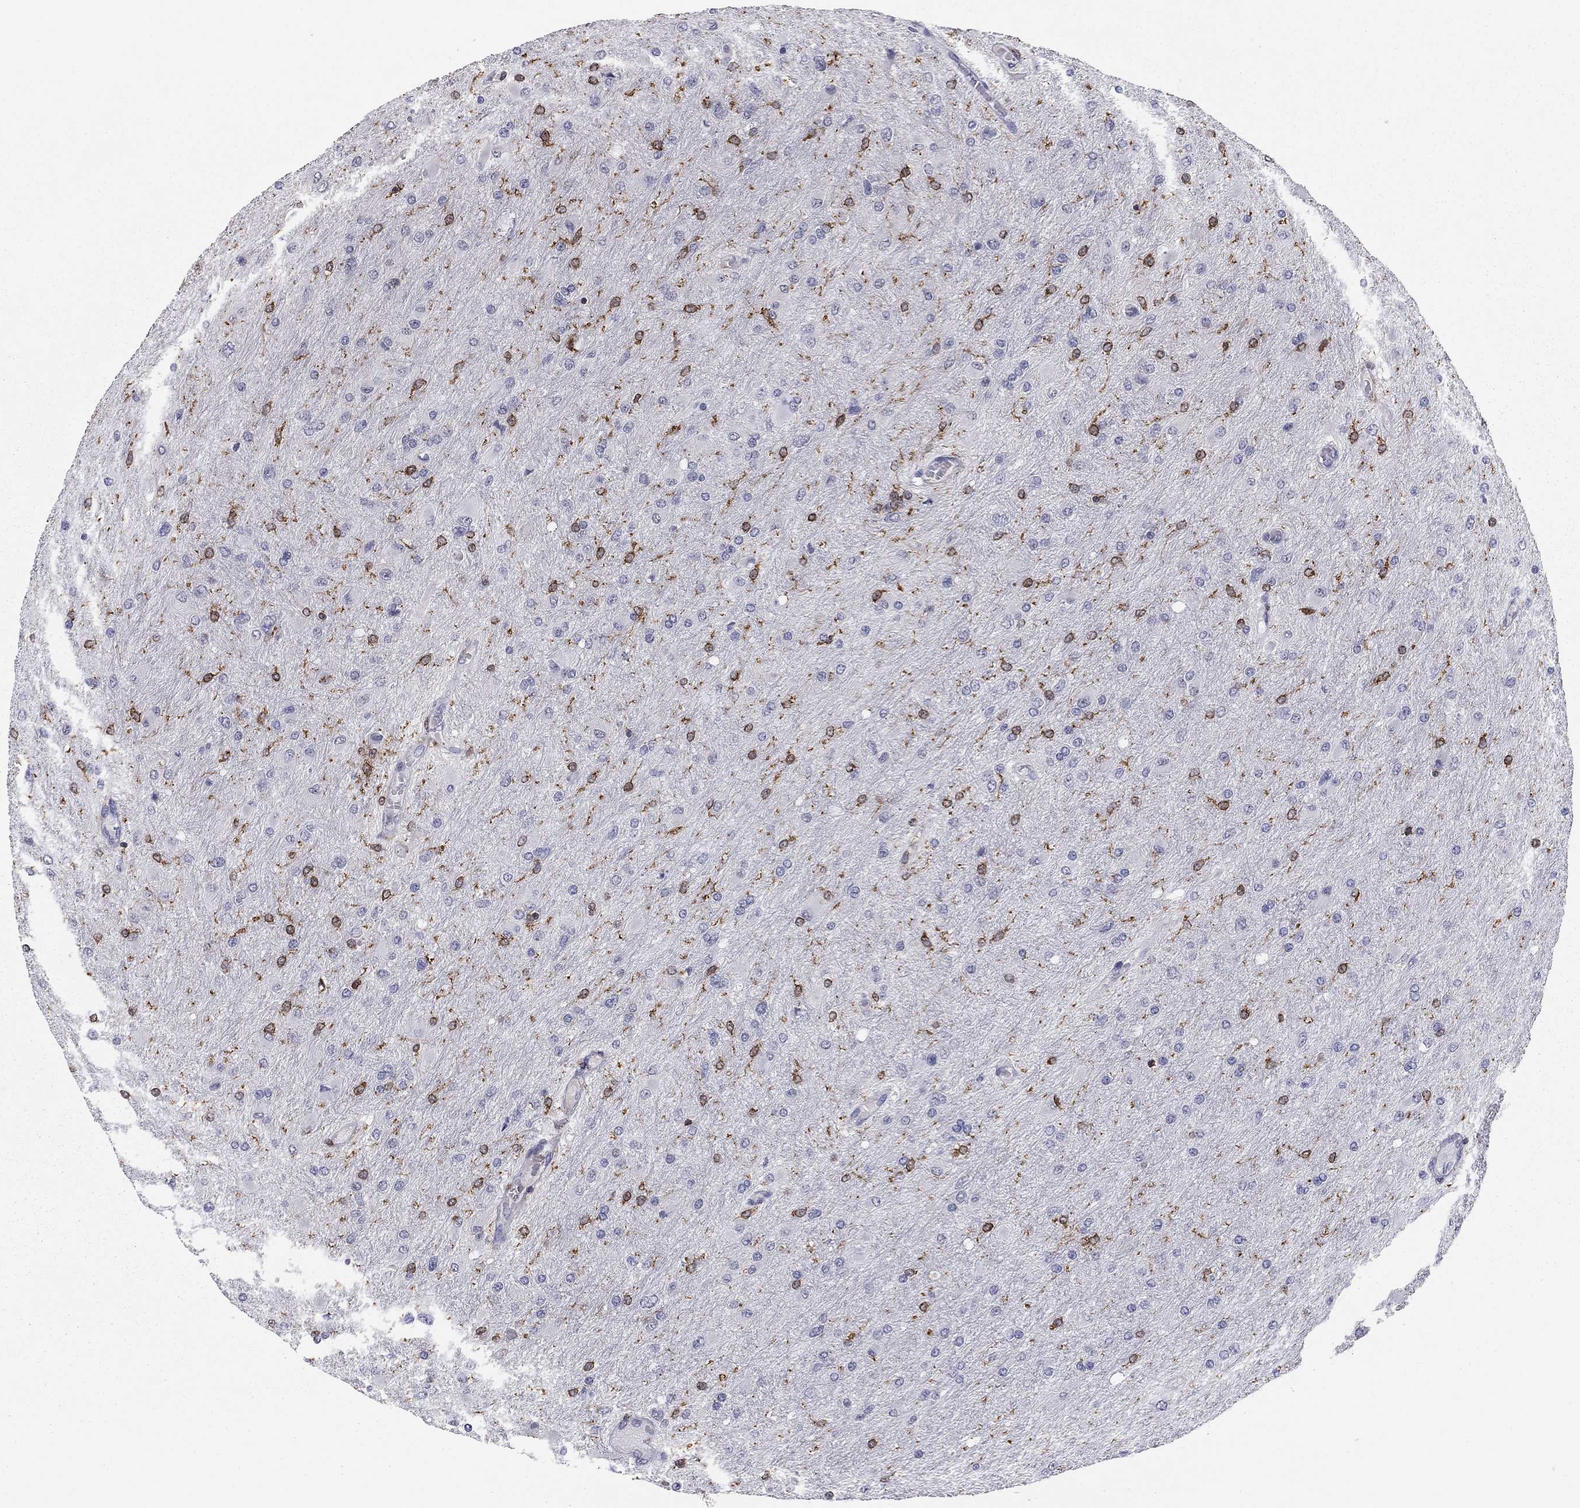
{"staining": {"intensity": "negative", "quantity": "none", "location": "none"}, "tissue": "glioma", "cell_type": "Tumor cells", "image_type": "cancer", "snomed": [{"axis": "morphology", "description": "Glioma, malignant, High grade"}, {"axis": "topography", "description": "Cerebral cortex"}], "caption": "High-grade glioma (malignant) was stained to show a protein in brown. There is no significant expression in tumor cells.", "gene": "PLCB2", "patient": {"sex": "female", "age": 36}}